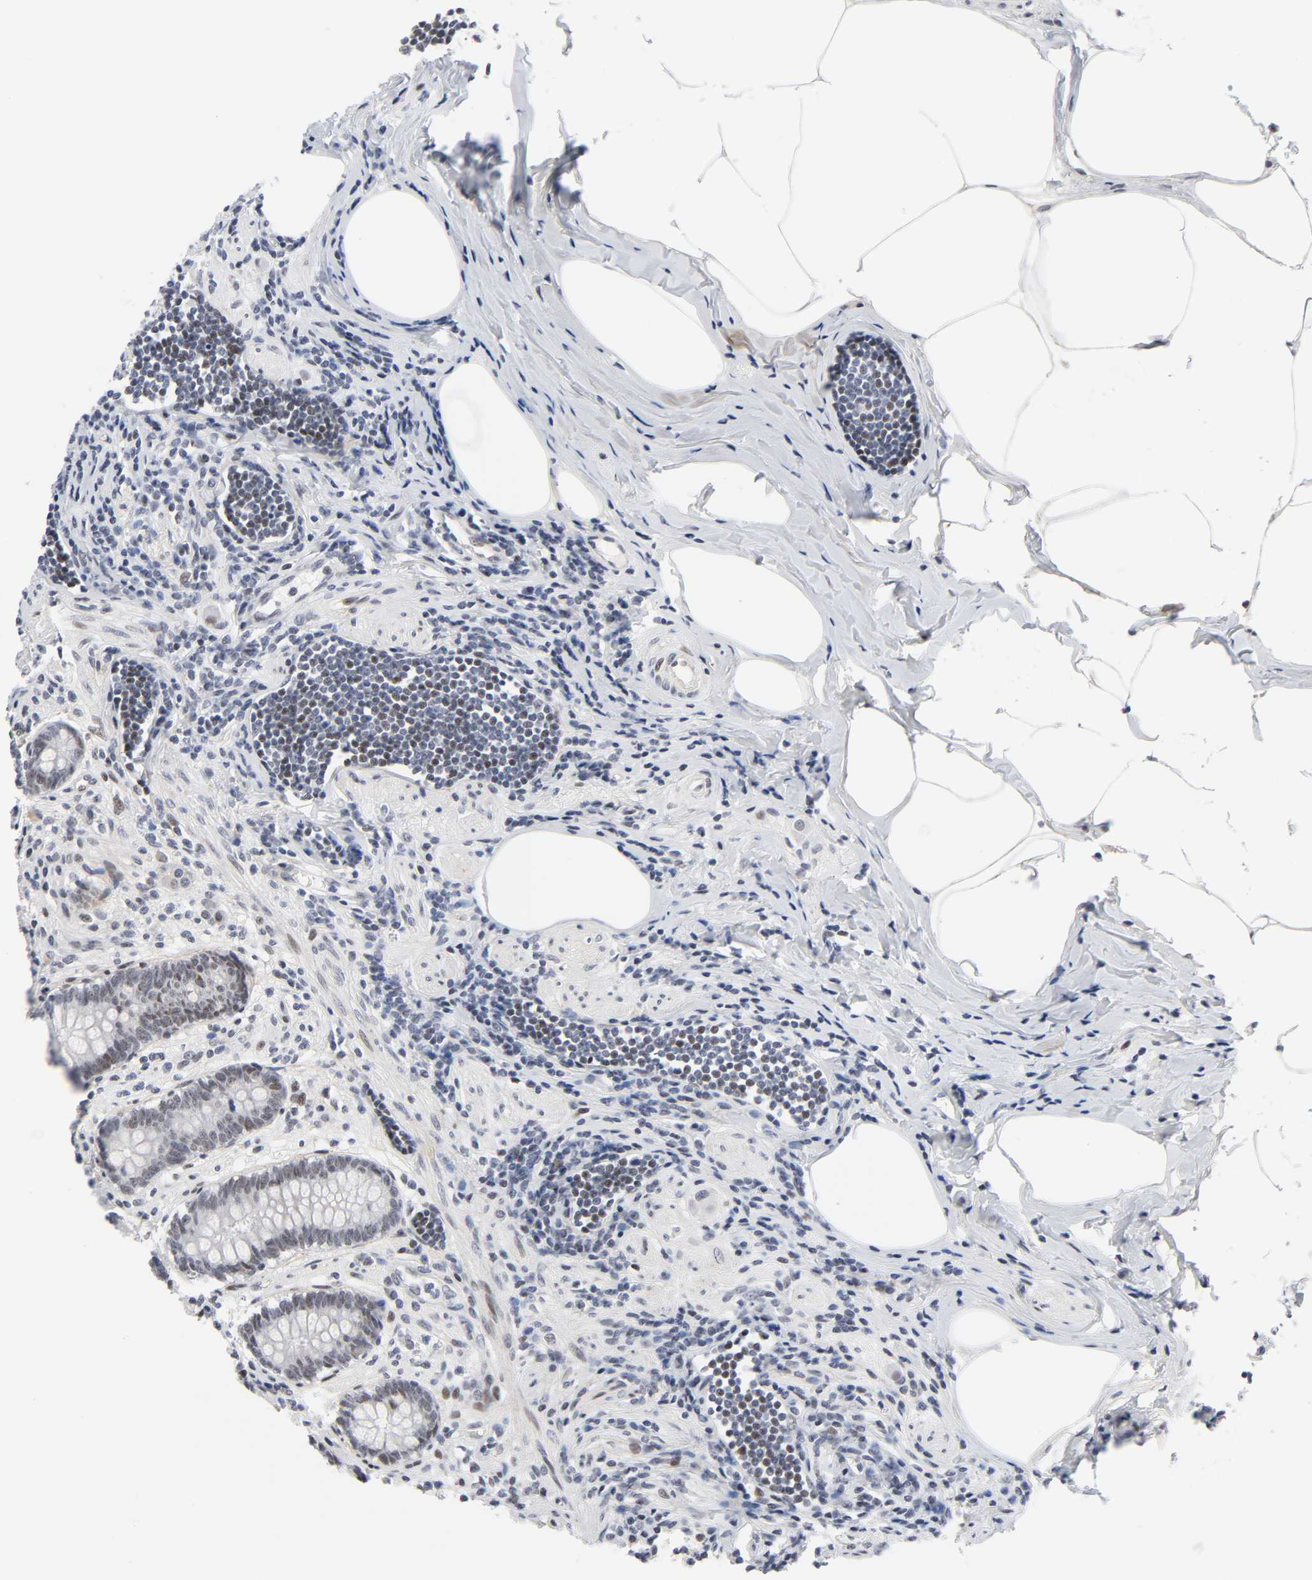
{"staining": {"intensity": "weak", "quantity": "<25%", "location": "nuclear"}, "tissue": "appendix", "cell_type": "Glandular cells", "image_type": "normal", "snomed": [{"axis": "morphology", "description": "Normal tissue, NOS"}, {"axis": "topography", "description": "Appendix"}], "caption": "DAB (3,3'-diaminobenzidine) immunohistochemical staining of unremarkable human appendix exhibits no significant staining in glandular cells. Nuclei are stained in blue.", "gene": "DIDO1", "patient": {"sex": "female", "age": 50}}